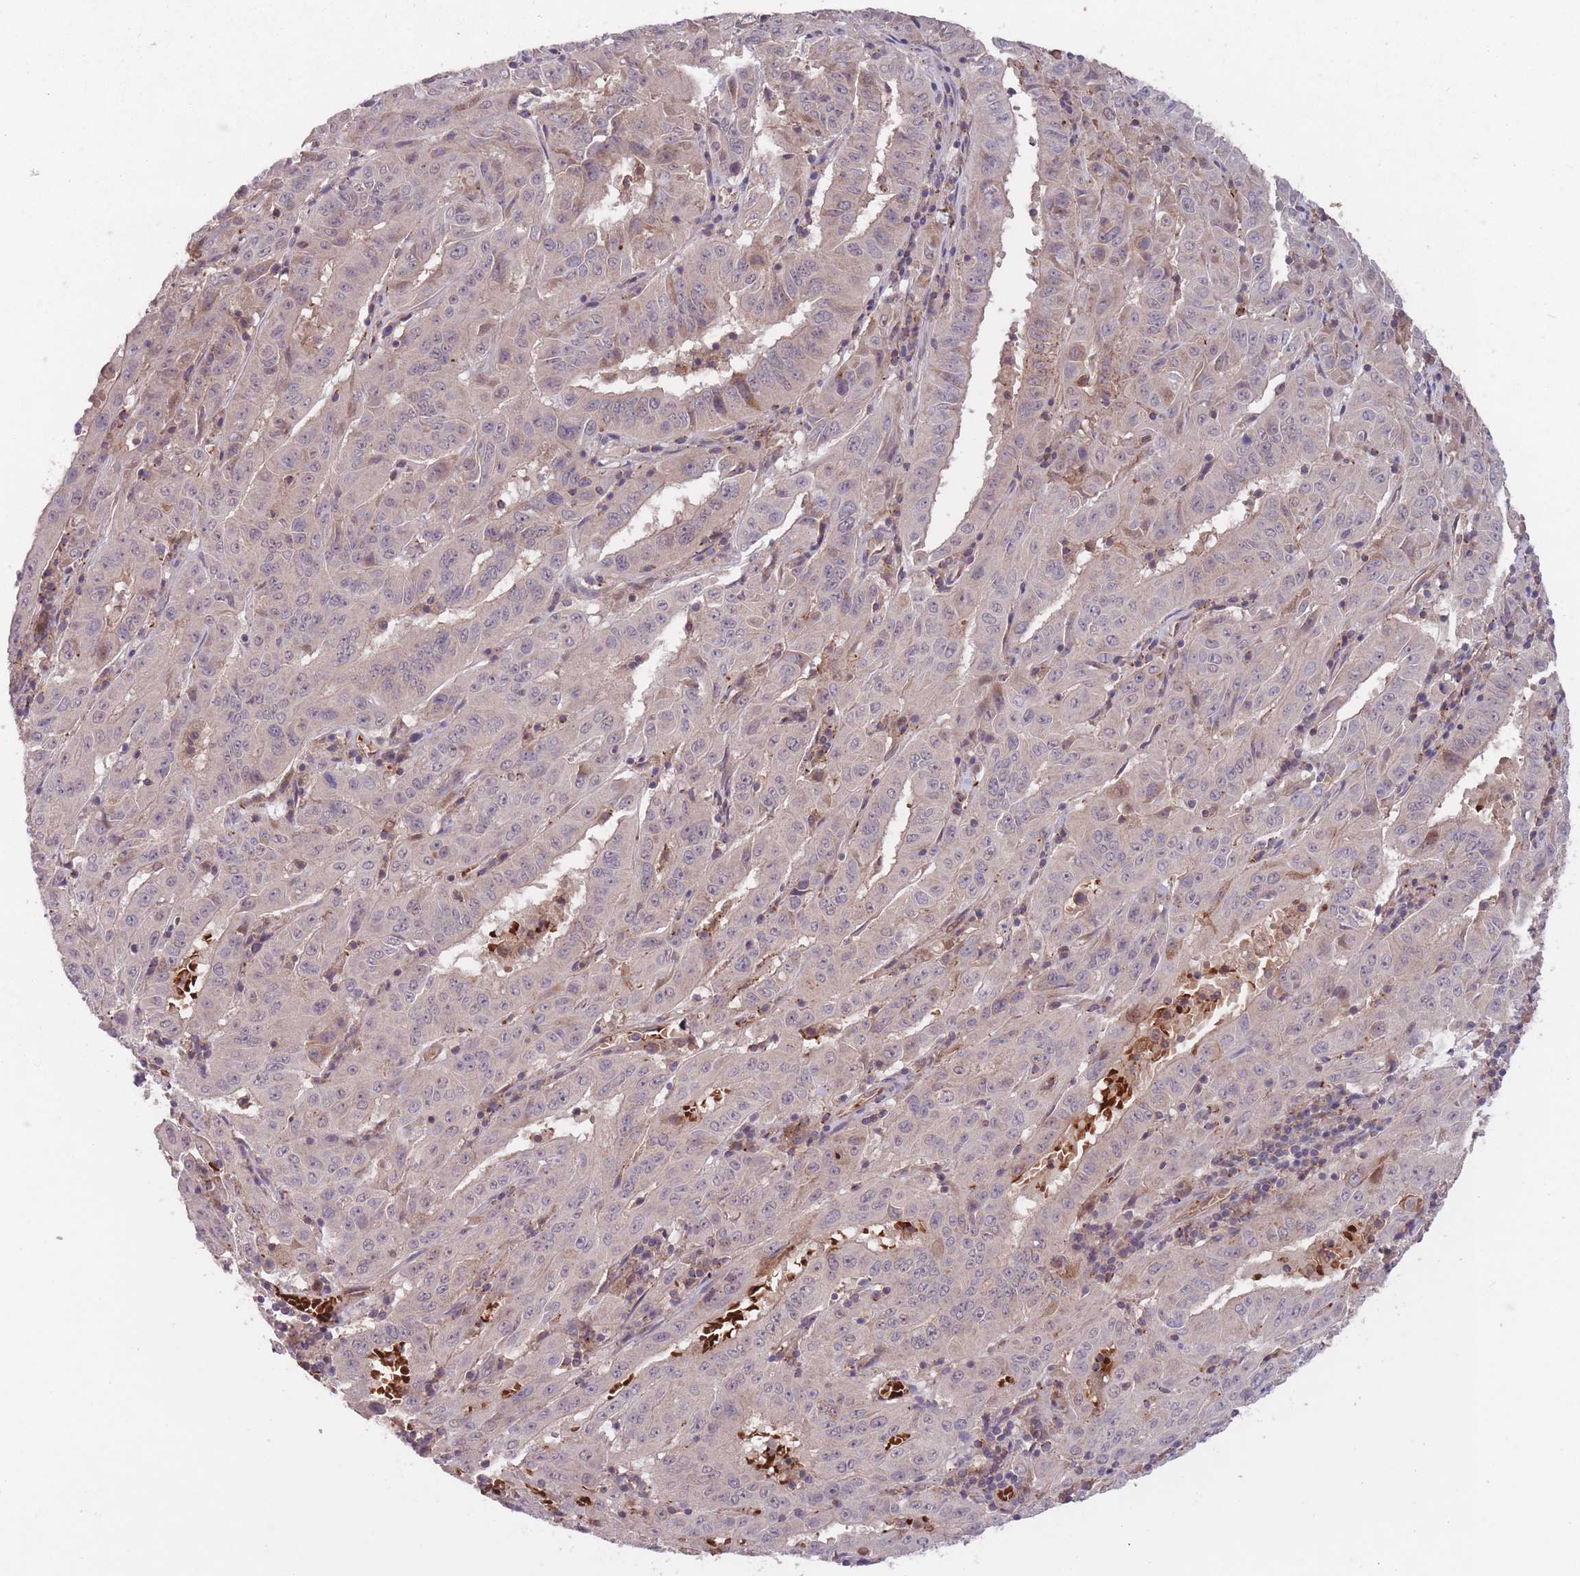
{"staining": {"intensity": "negative", "quantity": "none", "location": "none"}, "tissue": "pancreatic cancer", "cell_type": "Tumor cells", "image_type": "cancer", "snomed": [{"axis": "morphology", "description": "Adenocarcinoma, NOS"}, {"axis": "topography", "description": "Pancreas"}], "caption": "Immunohistochemistry (IHC) histopathology image of human pancreatic adenocarcinoma stained for a protein (brown), which reveals no staining in tumor cells.", "gene": "SECTM1", "patient": {"sex": "male", "age": 63}}